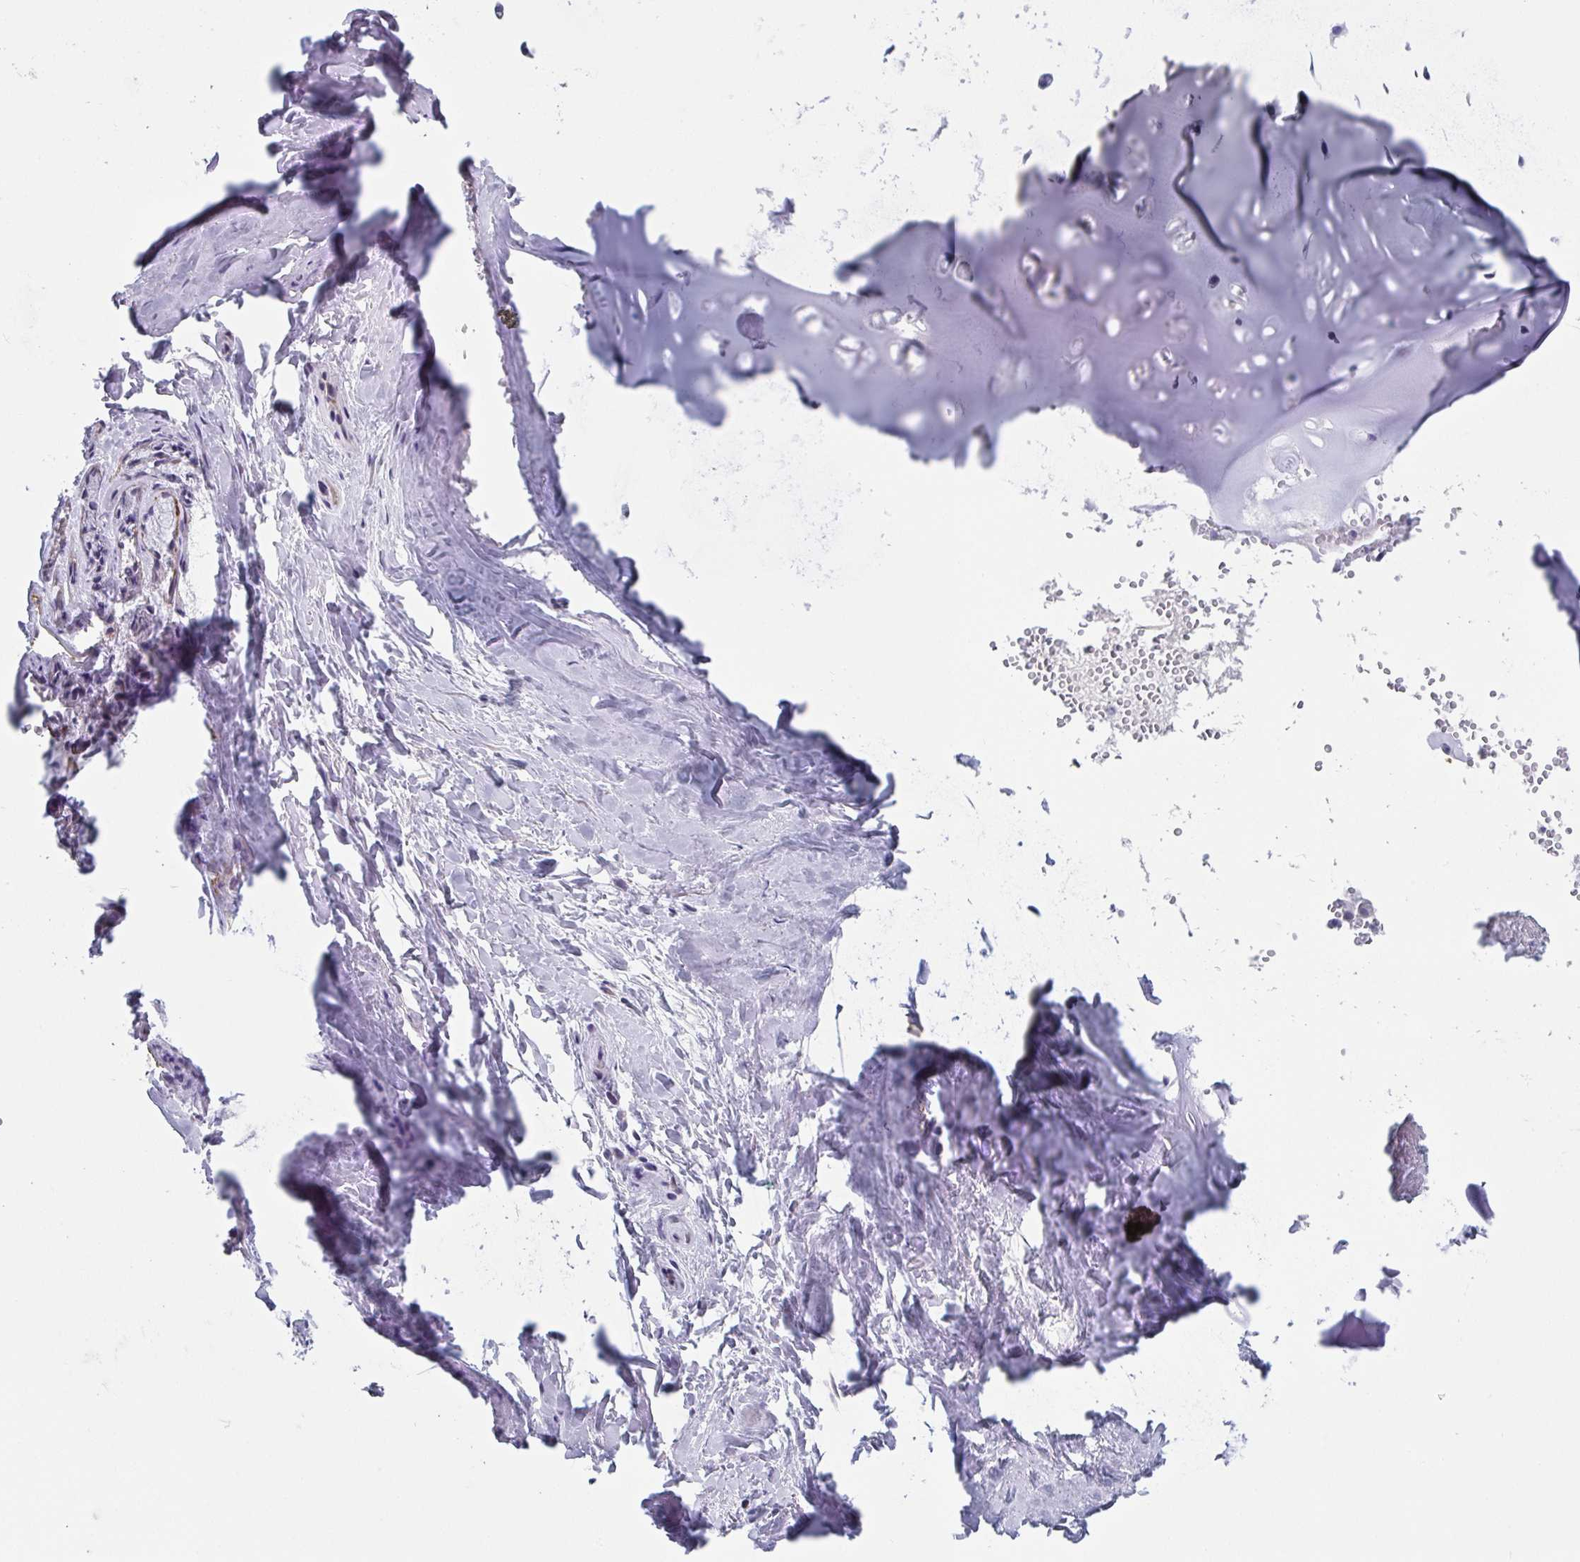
{"staining": {"intensity": "negative", "quantity": "none", "location": "none"}, "tissue": "adipose tissue", "cell_type": "Adipocytes", "image_type": "normal", "snomed": [{"axis": "morphology", "description": "Normal tissue, NOS"}, {"axis": "topography", "description": "Cartilage tissue"}, {"axis": "topography", "description": "Nasopharynx"}, {"axis": "topography", "description": "Thyroid gland"}], "caption": "Immunohistochemical staining of benign human adipose tissue exhibits no significant expression in adipocytes.", "gene": "OR5P3", "patient": {"sex": "male", "age": 63}}